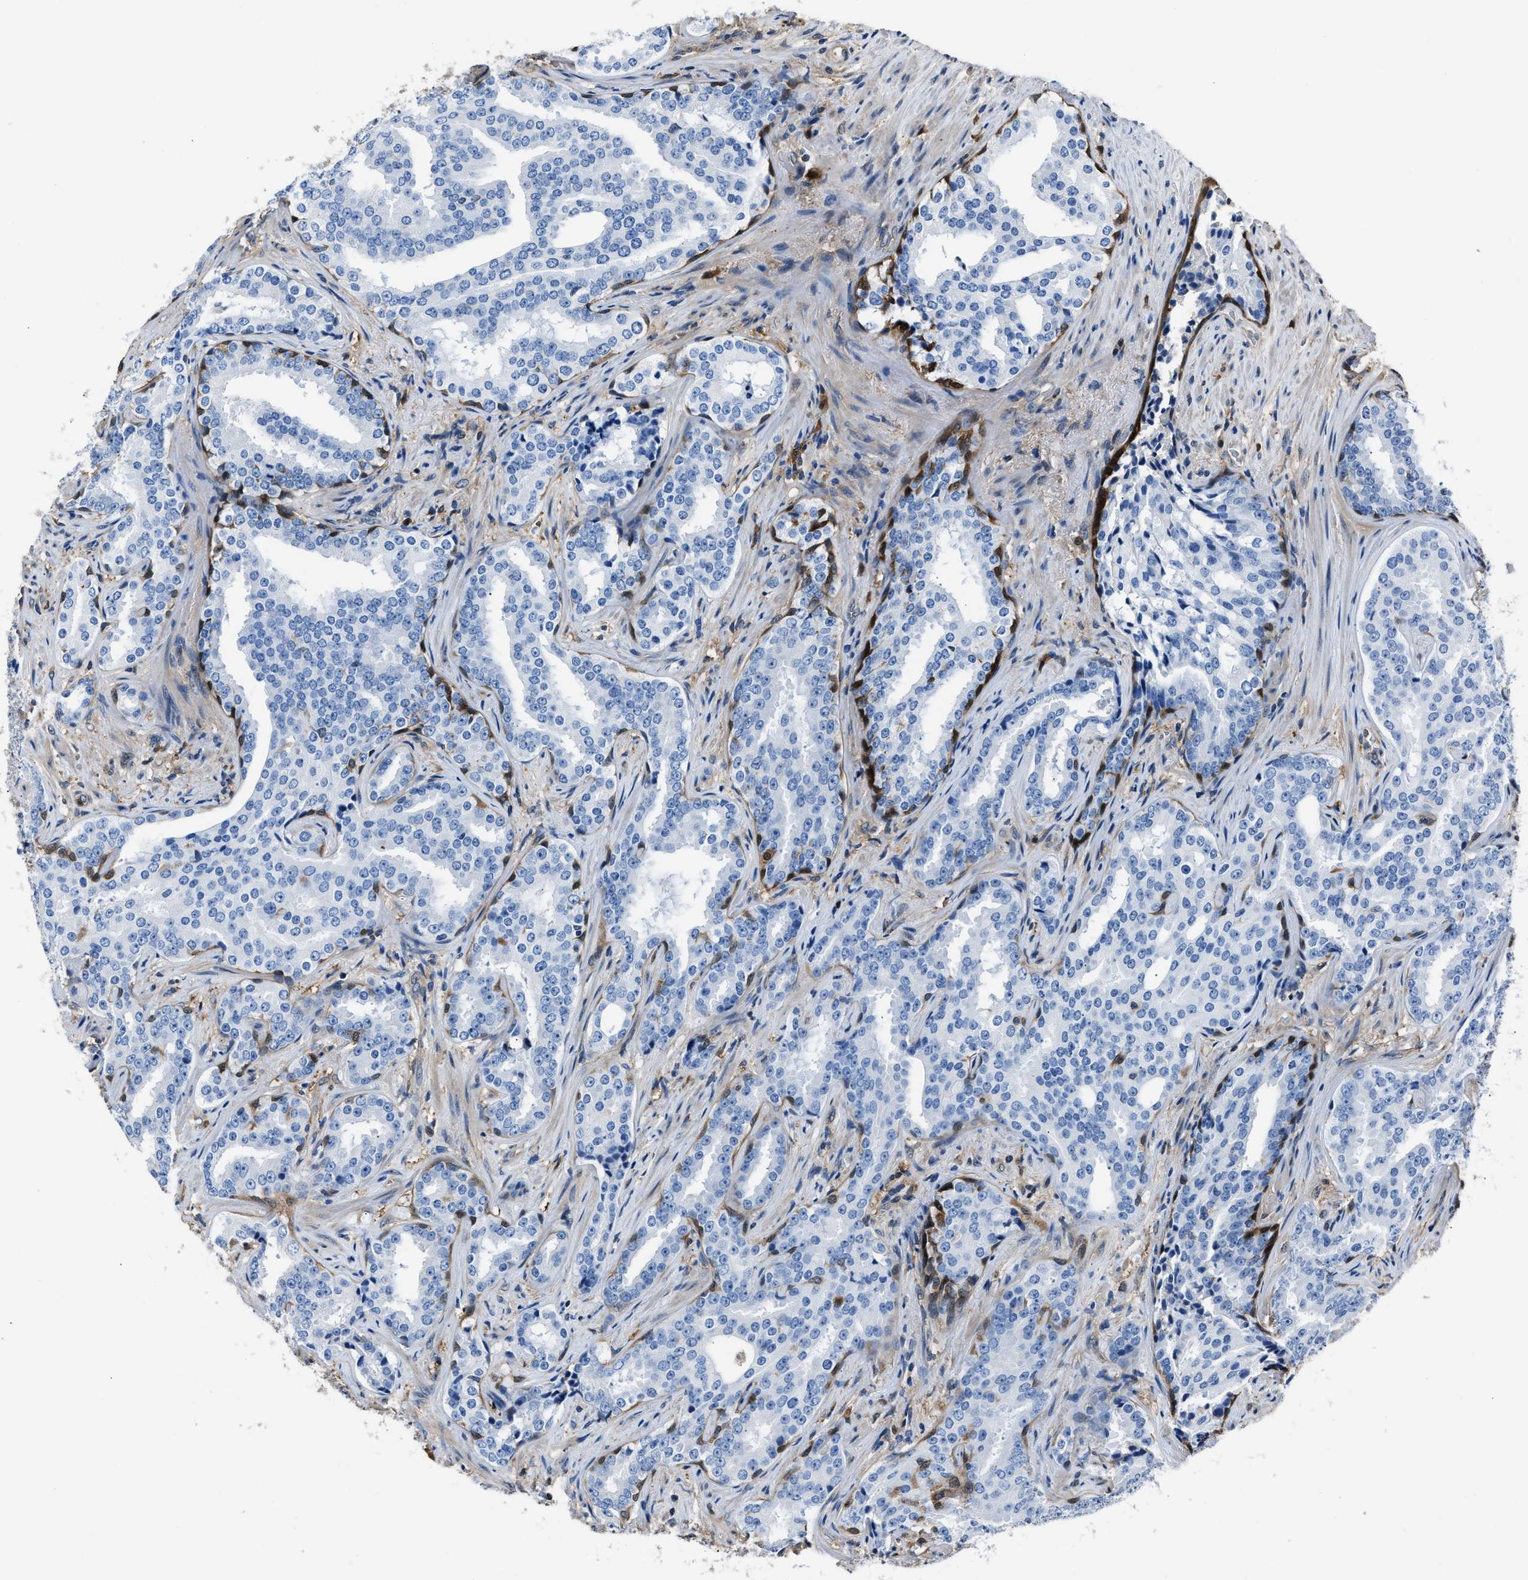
{"staining": {"intensity": "negative", "quantity": "none", "location": "none"}, "tissue": "prostate cancer", "cell_type": "Tumor cells", "image_type": "cancer", "snomed": [{"axis": "morphology", "description": "Adenocarcinoma, High grade"}, {"axis": "topography", "description": "Prostate"}], "caption": "Image shows no protein staining in tumor cells of prostate cancer (high-grade adenocarcinoma) tissue.", "gene": "GSTP1", "patient": {"sex": "male", "age": 71}}